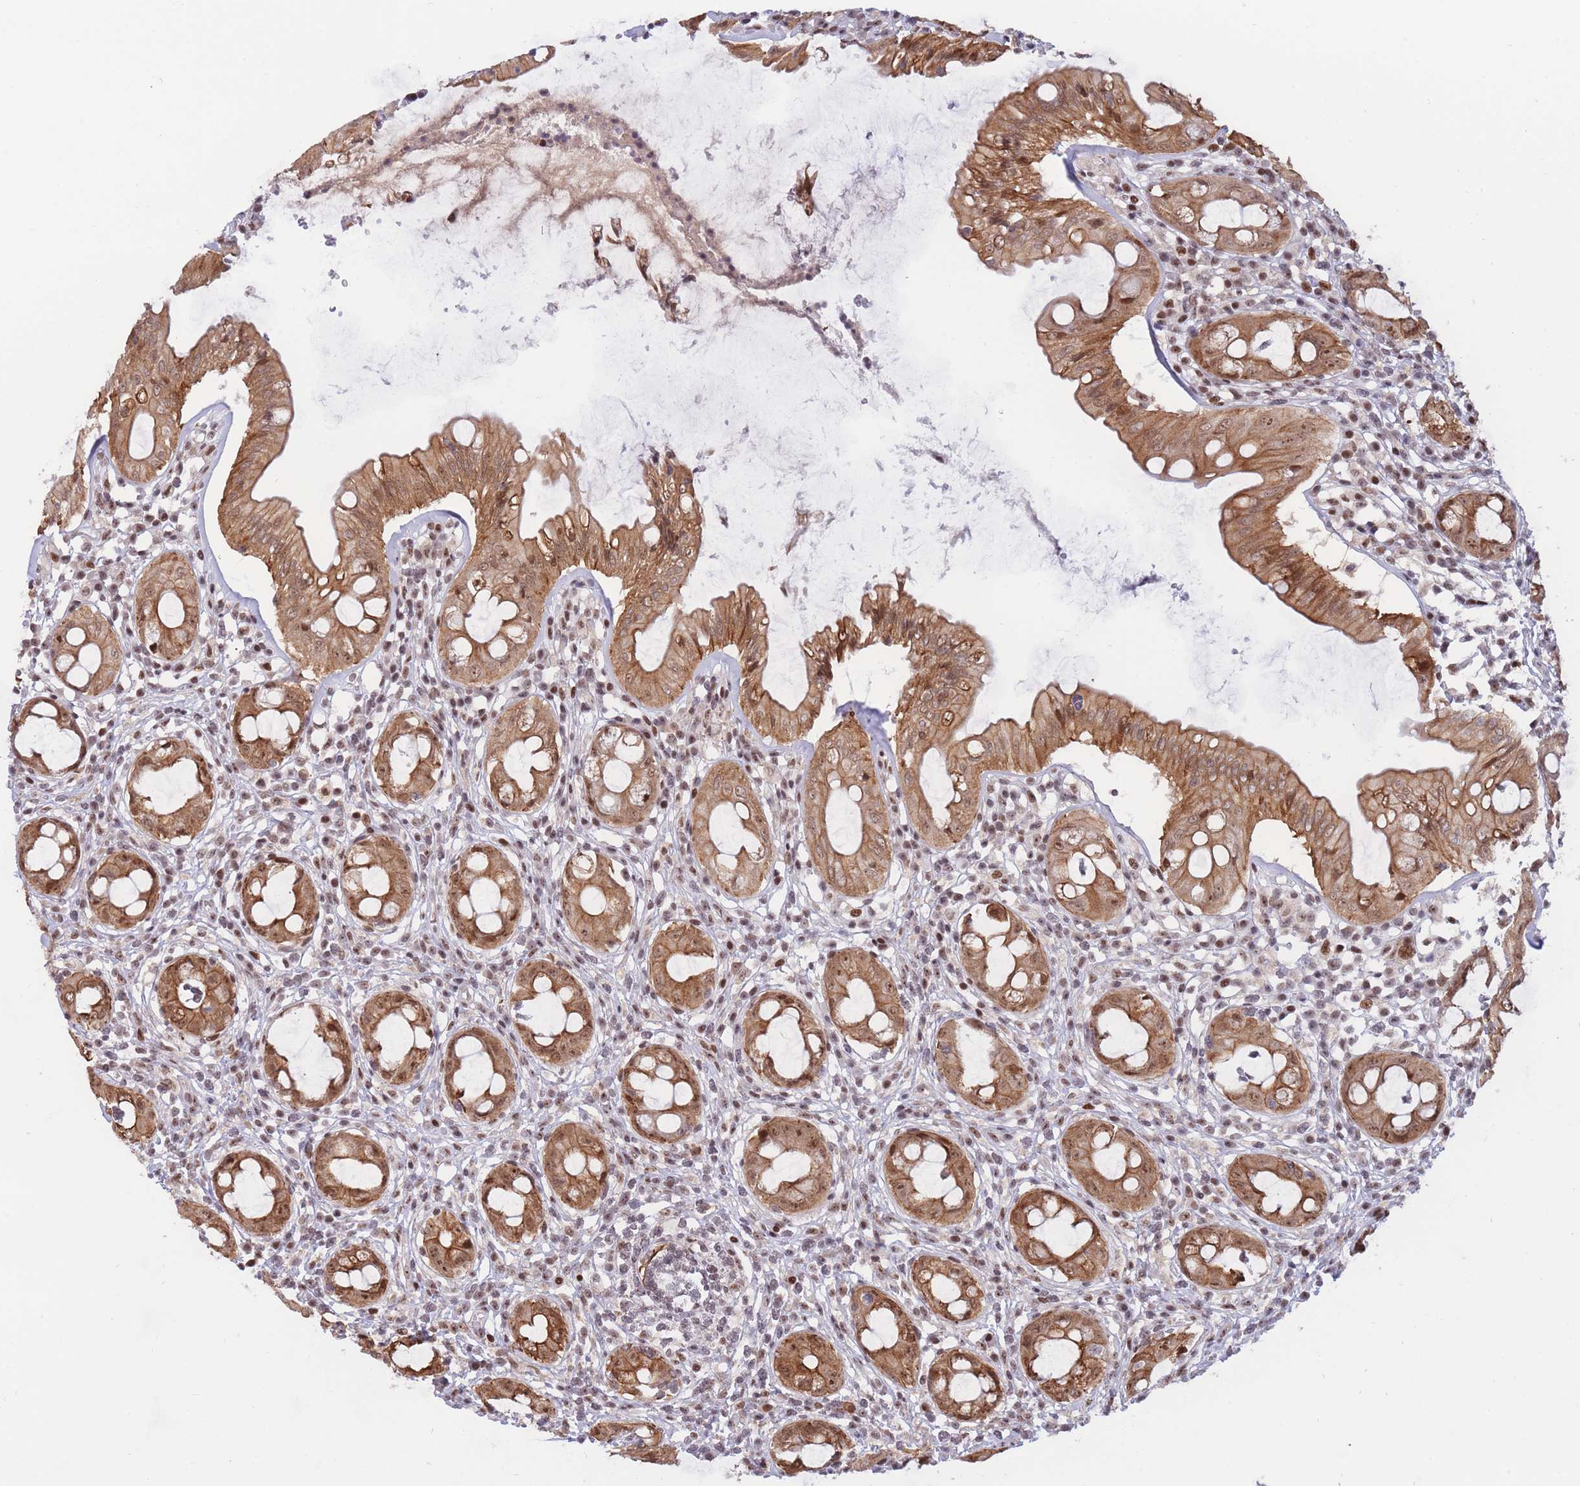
{"staining": {"intensity": "moderate", "quantity": ">75%", "location": "cytoplasmic/membranous,nuclear"}, "tissue": "rectum", "cell_type": "Glandular cells", "image_type": "normal", "snomed": [{"axis": "morphology", "description": "Normal tissue, NOS"}, {"axis": "topography", "description": "Rectum"}], "caption": "An immunohistochemistry image of normal tissue is shown. Protein staining in brown labels moderate cytoplasmic/membranous,nuclear positivity in rectum within glandular cells. The staining was performed using DAB (3,3'-diaminobenzidine) to visualize the protein expression in brown, while the nuclei were stained in blue with hematoxylin (Magnification: 20x).", "gene": "TARBP2", "patient": {"sex": "female", "age": 57}}